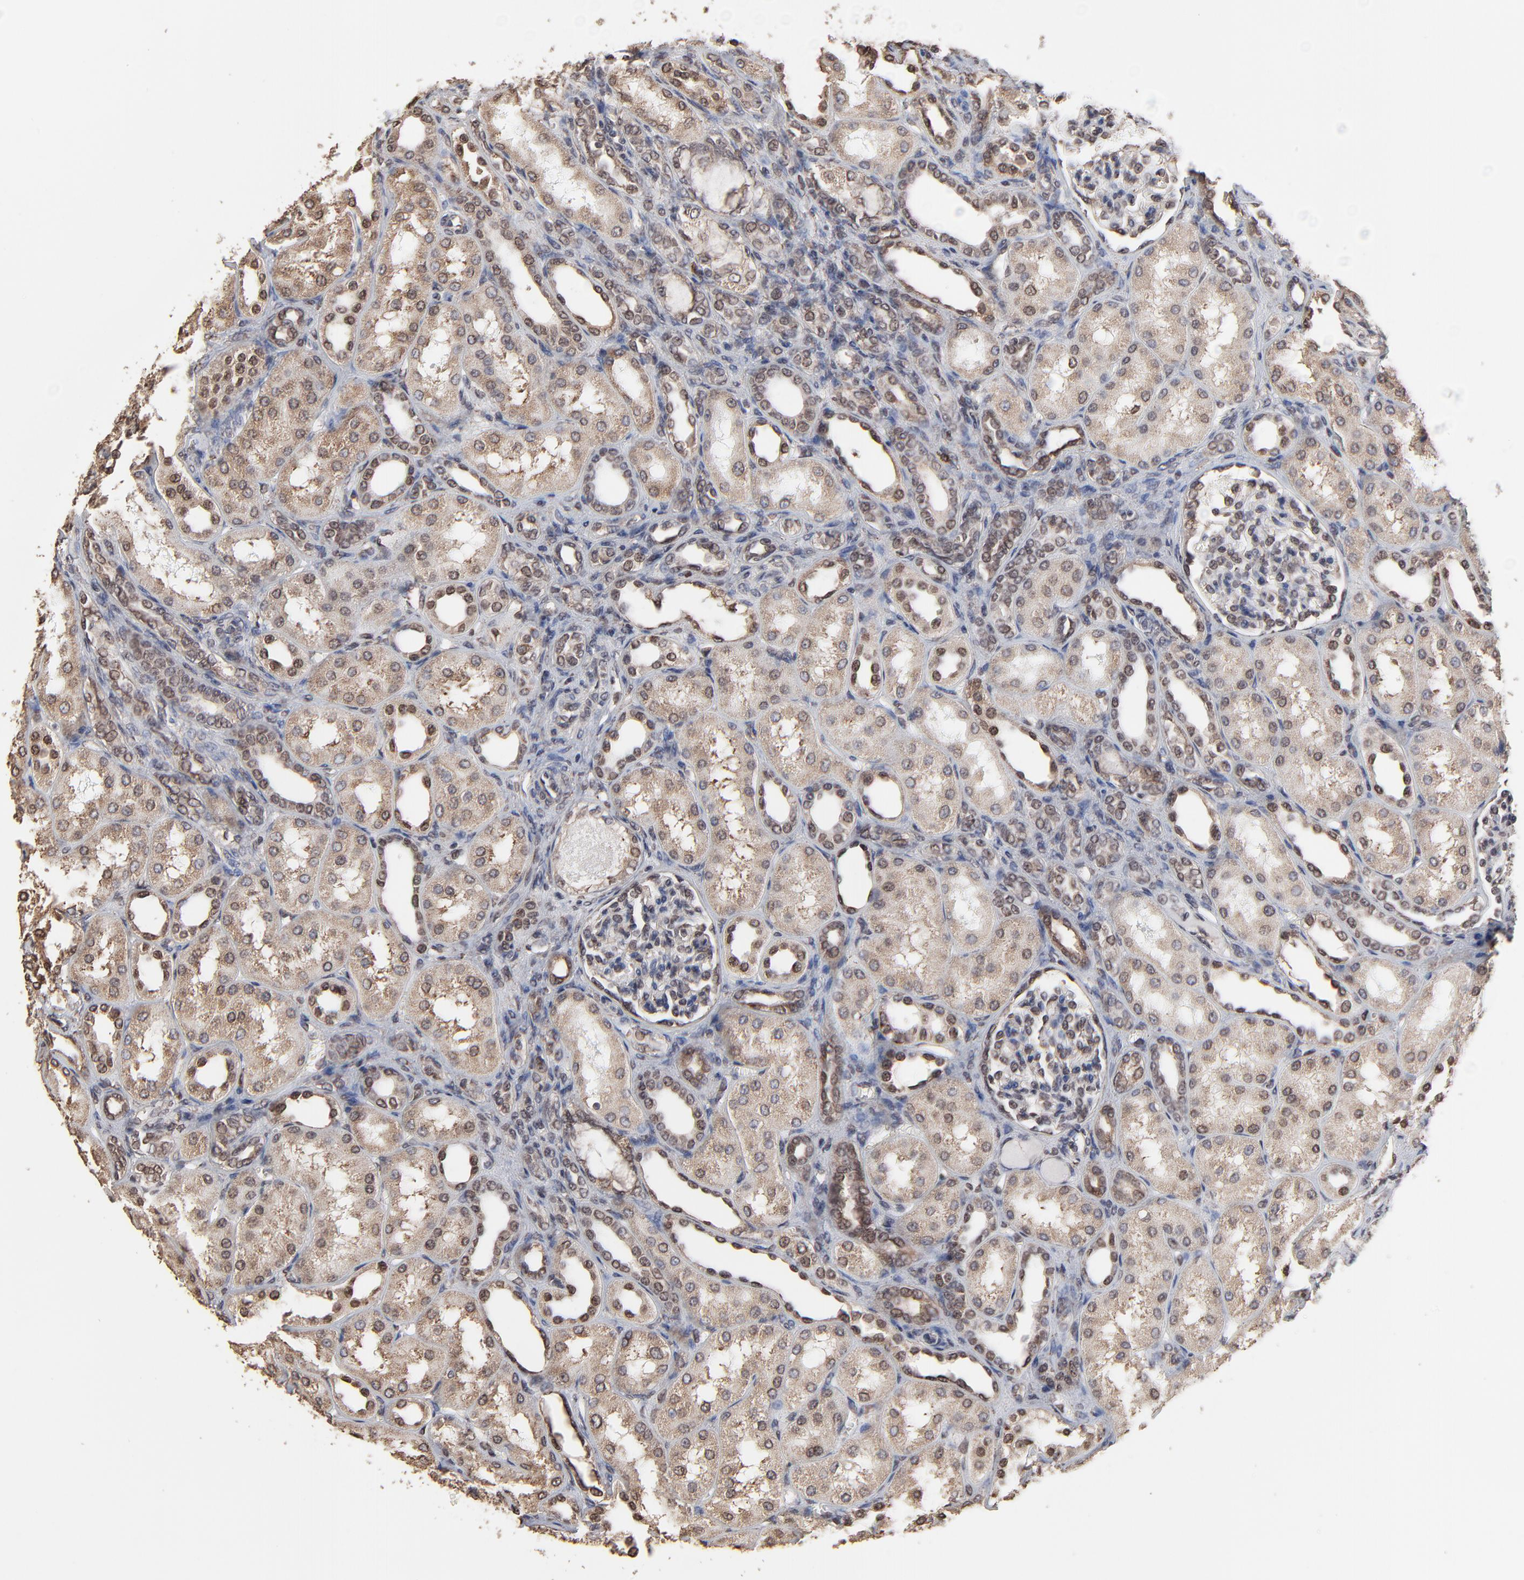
{"staining": {"intensity": "moderate", "quantity": "25%-75%", "location": "cytoplasmic/membranous"}, "tissue": "kidney", "cell_type": "Cells in glomeruli", "image_type": "normal", "snomed": [{"axis": "morphology", "description": "Normal tissue, NOS"}, {"axis": "topography", "description": "Kidney"}], "caption": "The image displays immunohistochemical staining of benign kidney. There is moderate cytoplasmic/membranous expression is identified in about 25%-75% of cells in glomeruli.", "gene": "CHM", "patient": {"sex": "male", "age": 7}}